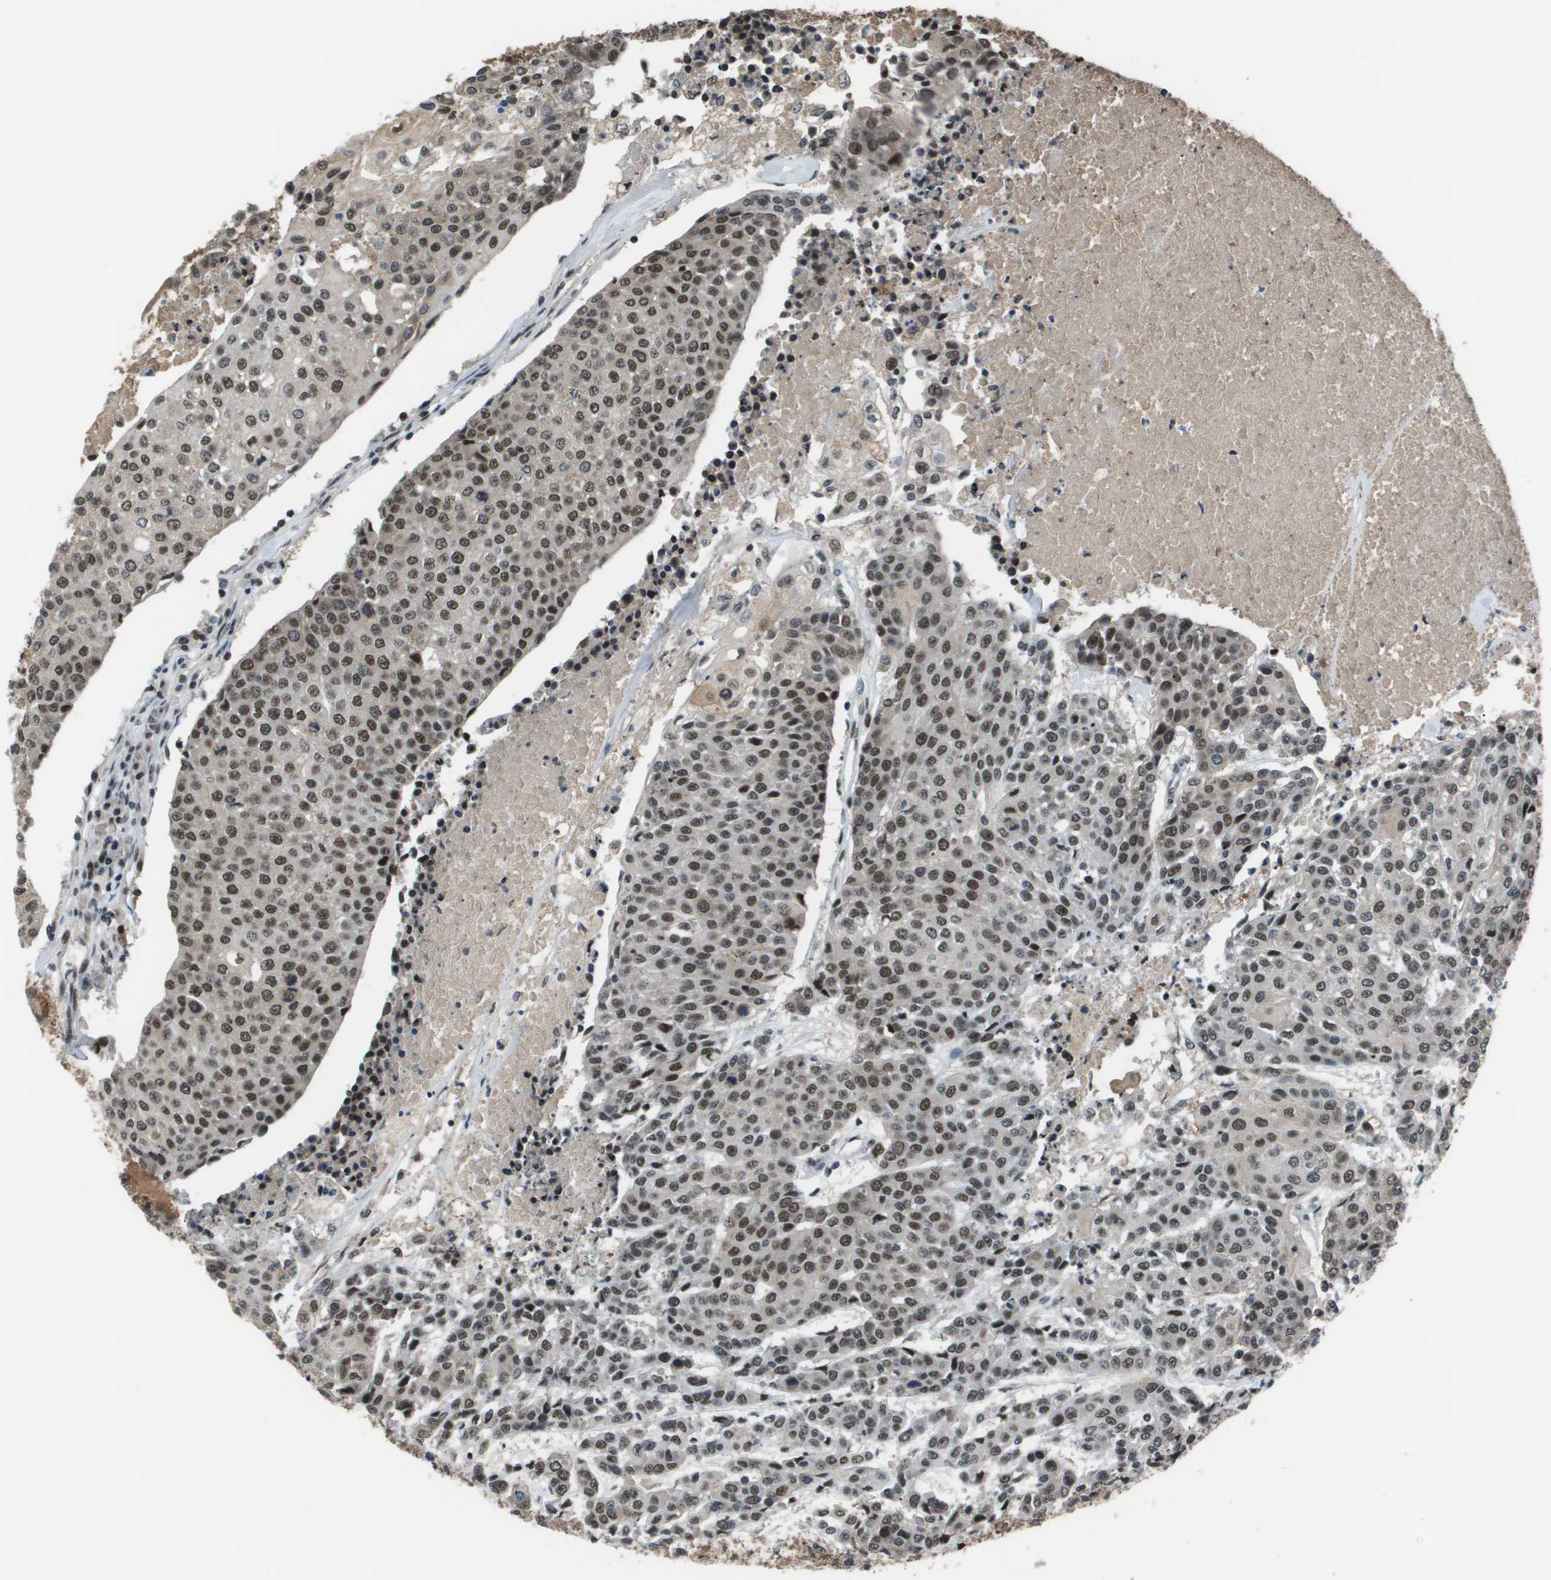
{"staining": {"intensity": "strong", "quantity": ">75%", "location": "nuclear"}, "tissue": "urothelial cancer", "cell_type": "Tumor cells", "image_type": "cancer", "snomed": [{"axis": "morphology", "description": "Urothelial carcinoma, High grade"}, {"axis": "topography", "description": "Urinary bladder"}], "caption": "Human urothelial carcinoma (high-grade) stained for a protein (brown) reveals strong nuclear positive expression in about >75% of tumor cells.", "gene": "THRAP3", "patient": {"sex": "female", "age": 85}}